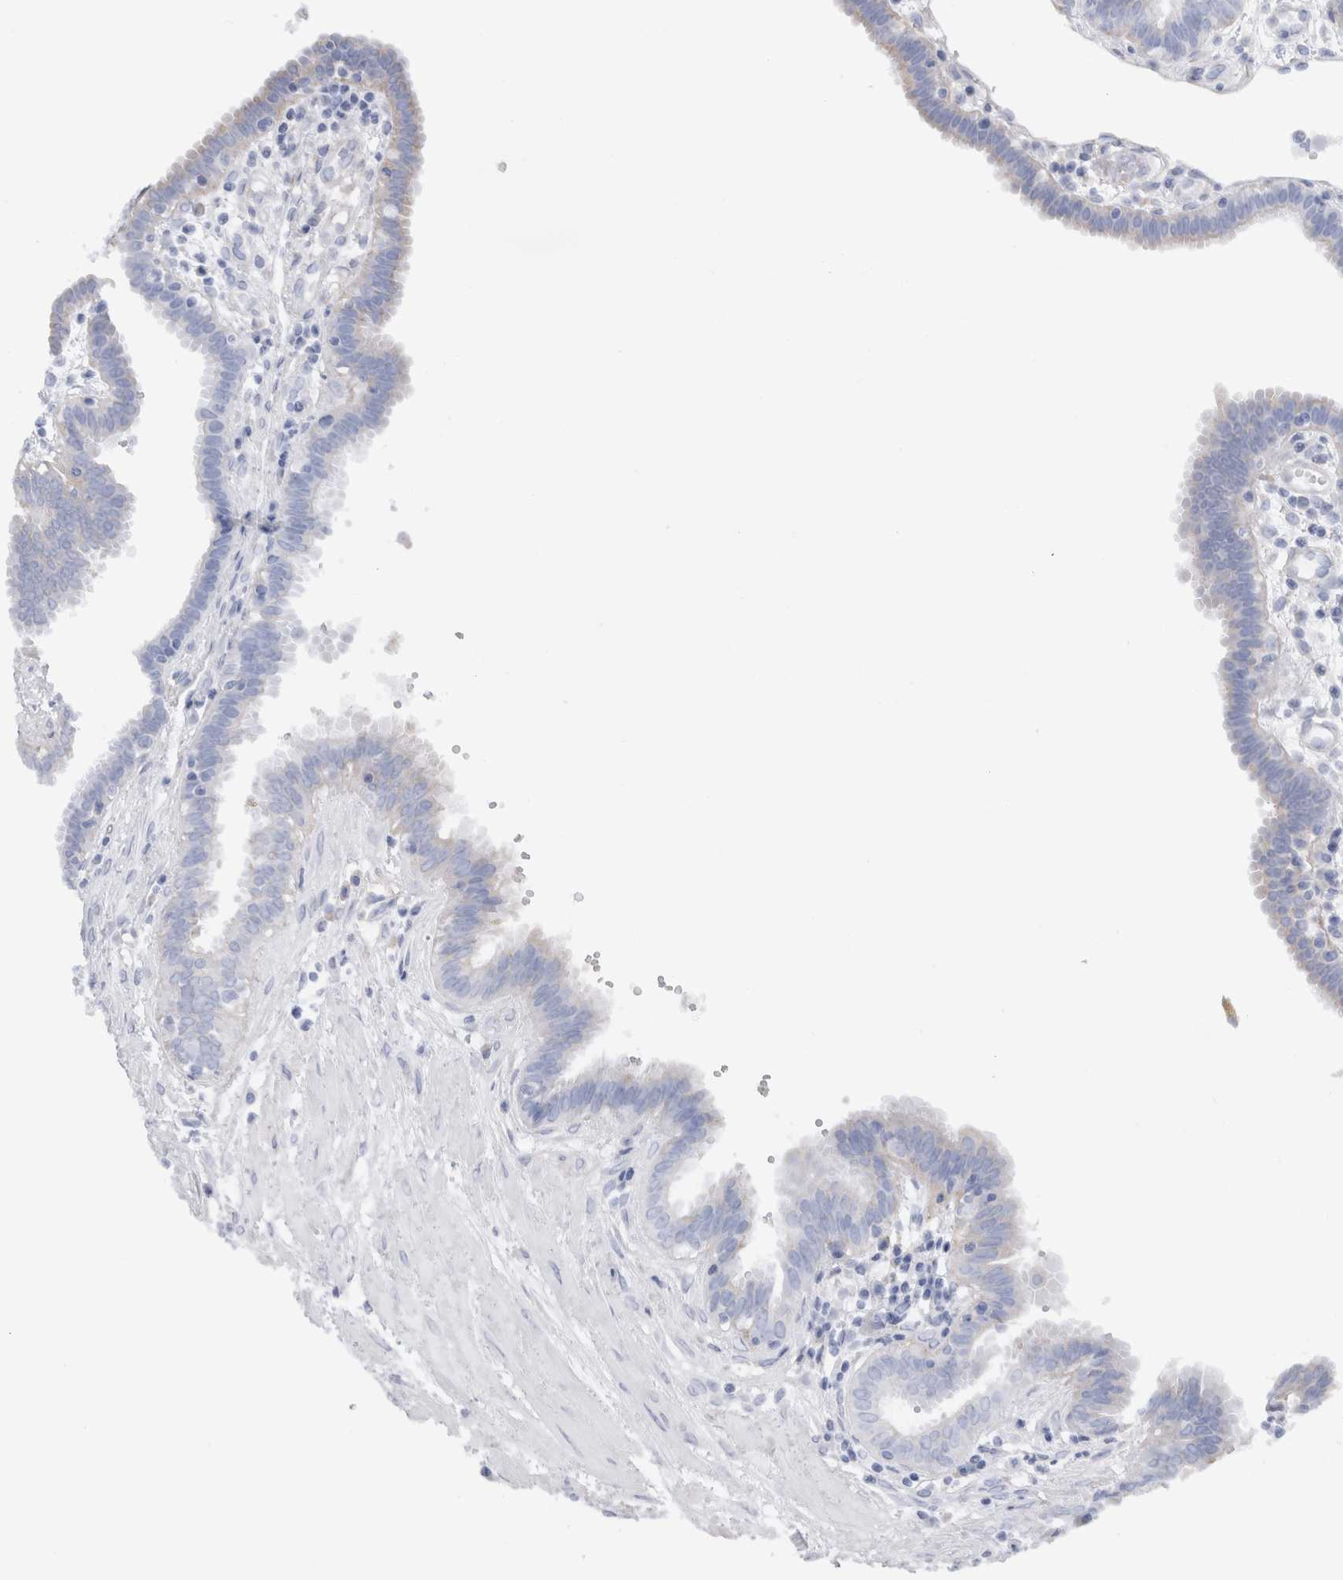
{"staining": {"intensity": "moderate", "quantity": "25%-75%", "location": "cytoplasmic/membranous"}, "tissue": "fallopian tube", "cell_type": "Glandular cells", "image_type": "normal", "snomed": [{"axis": "morphology", "description": "Normal tissue, NOS"}, {"axis": "topography", "description": "Fallopian tube"}, {"axis": "topography", "description": "Placenta"}], "caption": "An image of human fallopian tube stained for a protein demonstrates moderate cytoplasmic/membranous brown staining in glandular cells. (IHC, brightfield microscopy, high magnification).", "gene": "ENGASE", "patient": {"sex": "female", "age": 32}}